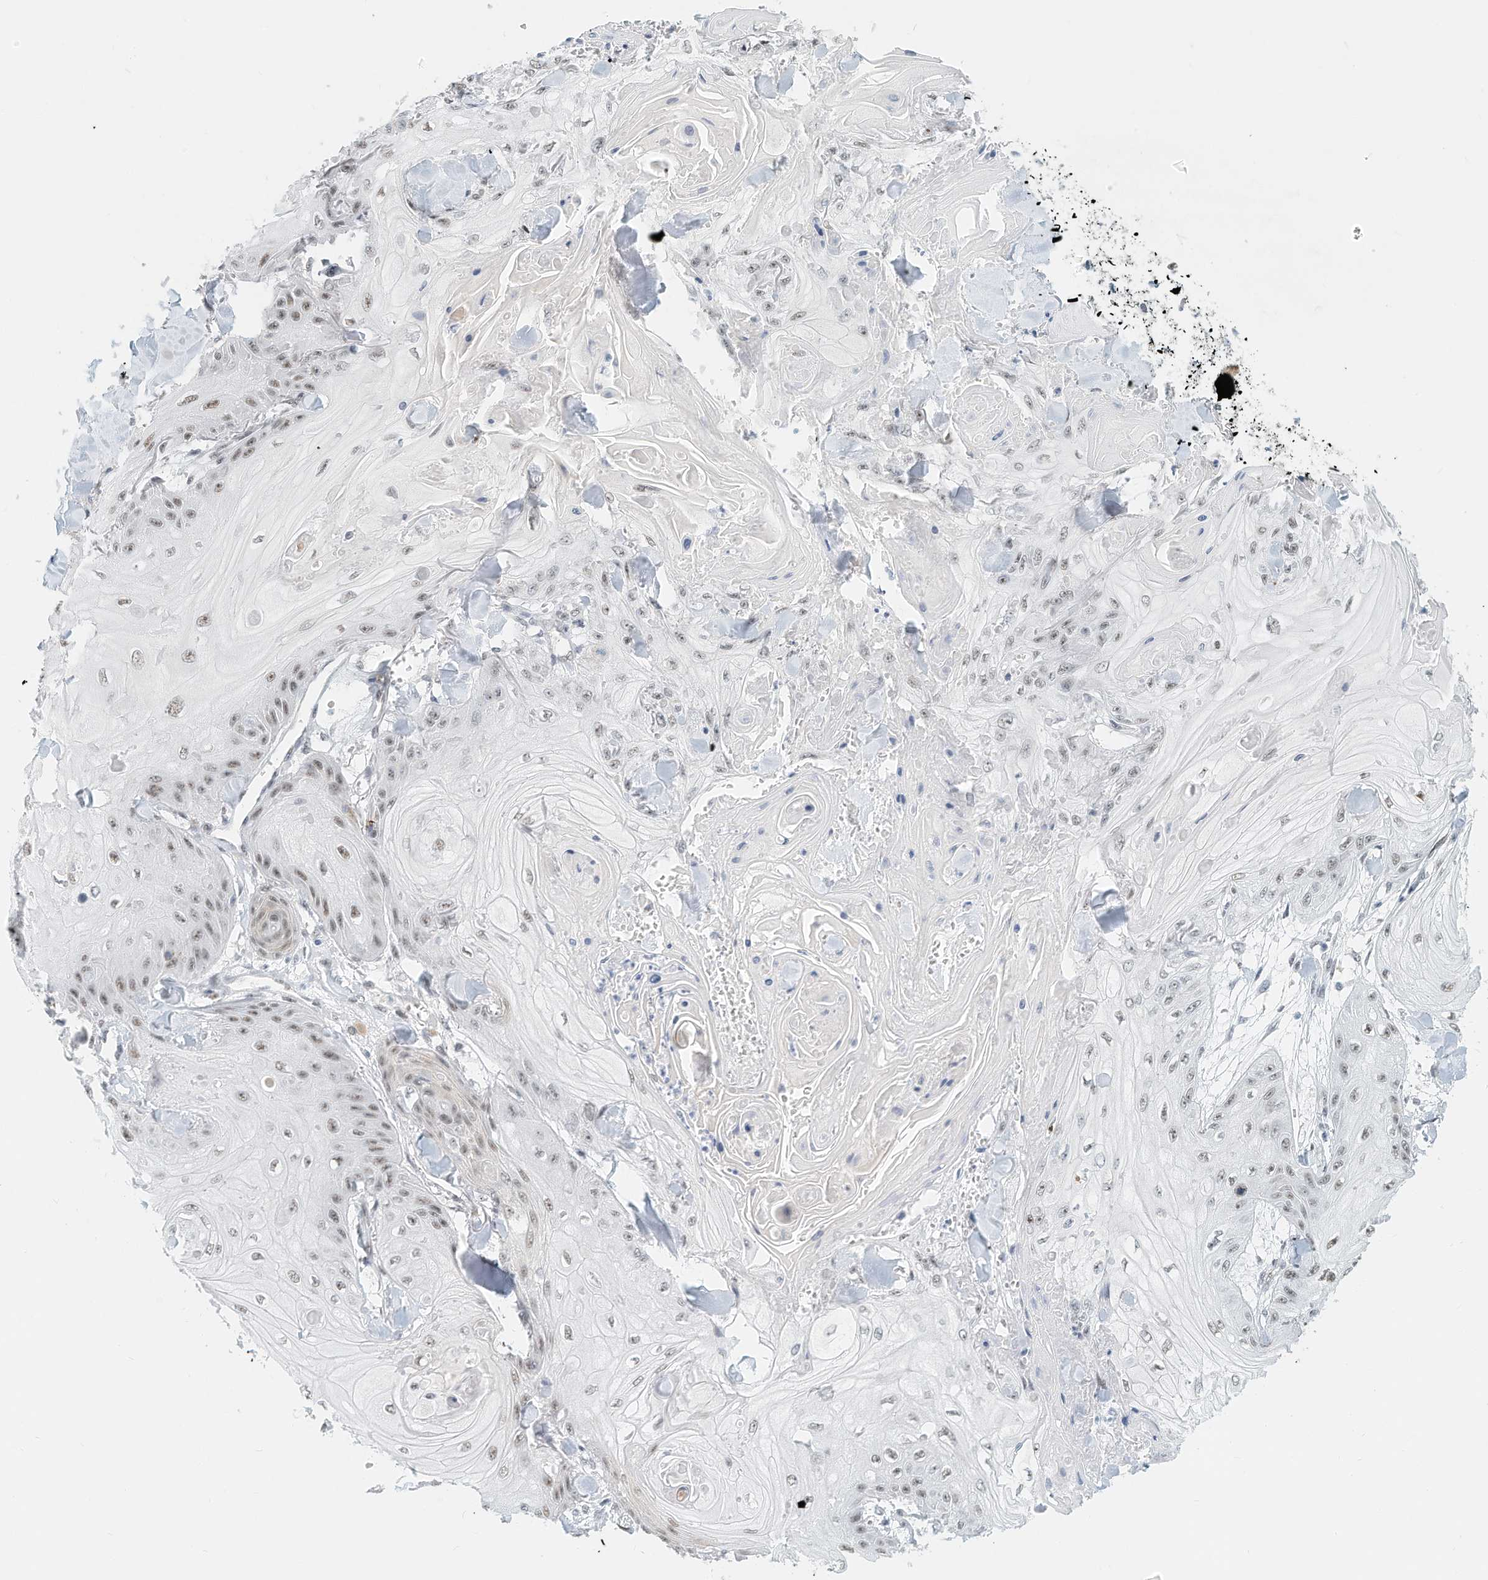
{"staining": {"intensity": "weak", "quantity": "<25%", "location": "cytoplasmic/membranous"}, "tissue": "skin cancer", "cell_type": "Tumor cells", "image_type": "cancer", "snomed": [{"axis": "morphology", "description": "Squamous cell carcinoma, NOS"}, {"axis": "topography", "description": "Skin"}], "caption": "High magnification brightfield microscopy of skin cancer (squamous cell carcinoma) stained with DAB (3,3'-diaminobenzidine) (brown) and counterstained with hematoxylin (blue): tumor cells show no significant staining. The staining was performed using DAB (3,3'-diaminobenzidine) to visualize the protein expression in brown, while the nuclei were stained in blue with hematoxylin (Magnification: 20x).", "gene": "ARHGAP28", "patient": {"sex": "male", "age": 74}}